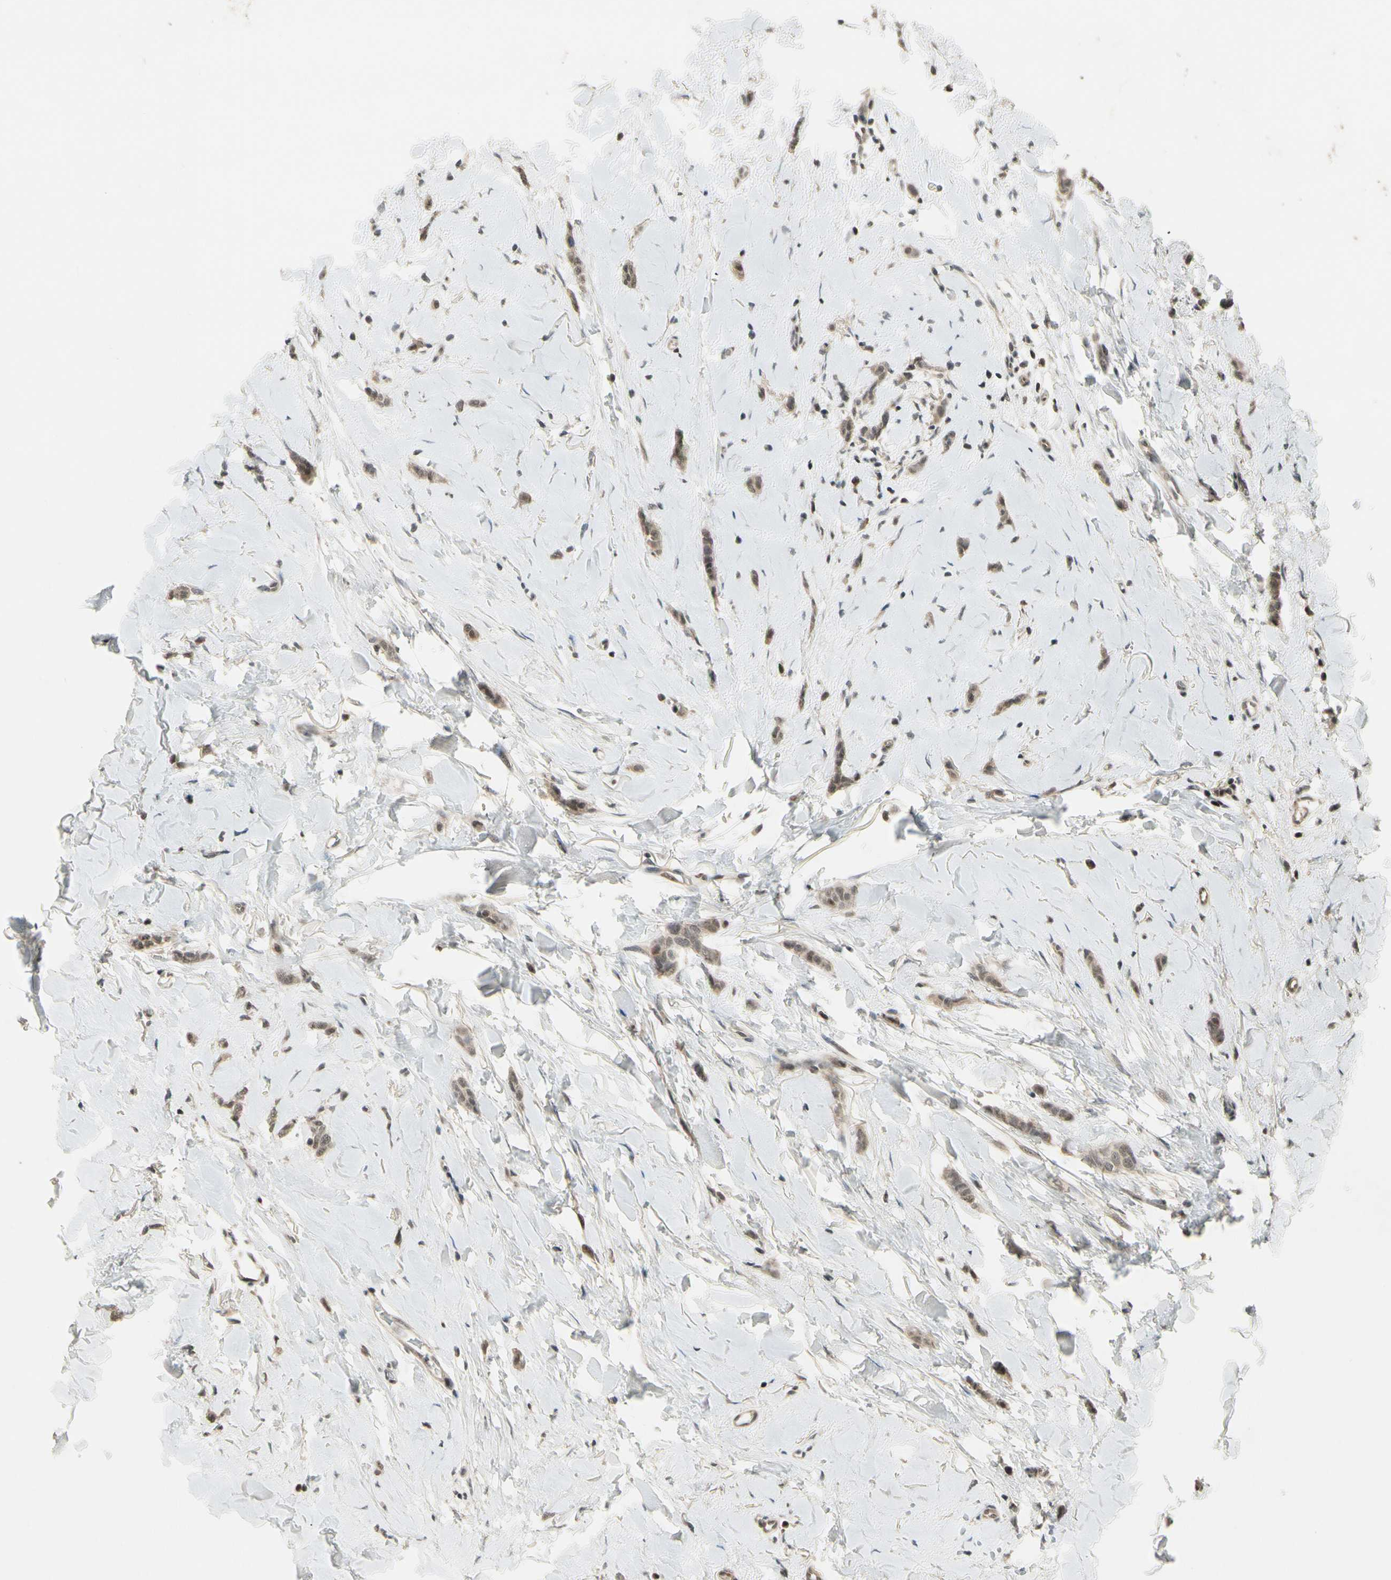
{"staining": {"intensity": "weak", "quantity": ">75%", "location": "nuclear"}, "tissue": "breast cancer", "cell_type": "Tumor cells", "image_type": "cancer", "snomed": [{"axis": "morphology", "description": "Lobular carcinoma"}, {"axis": "topography", "description": "Skin"}, {"axis": "topography", "description": "Breast"}], "caption": "Tumor cells display low levels of weak nuclear staining in approximately >75% of cells in breast lobular carcinoma.", "gene": "CDK11A", "patient": {"sex": "female", "age": 46}}